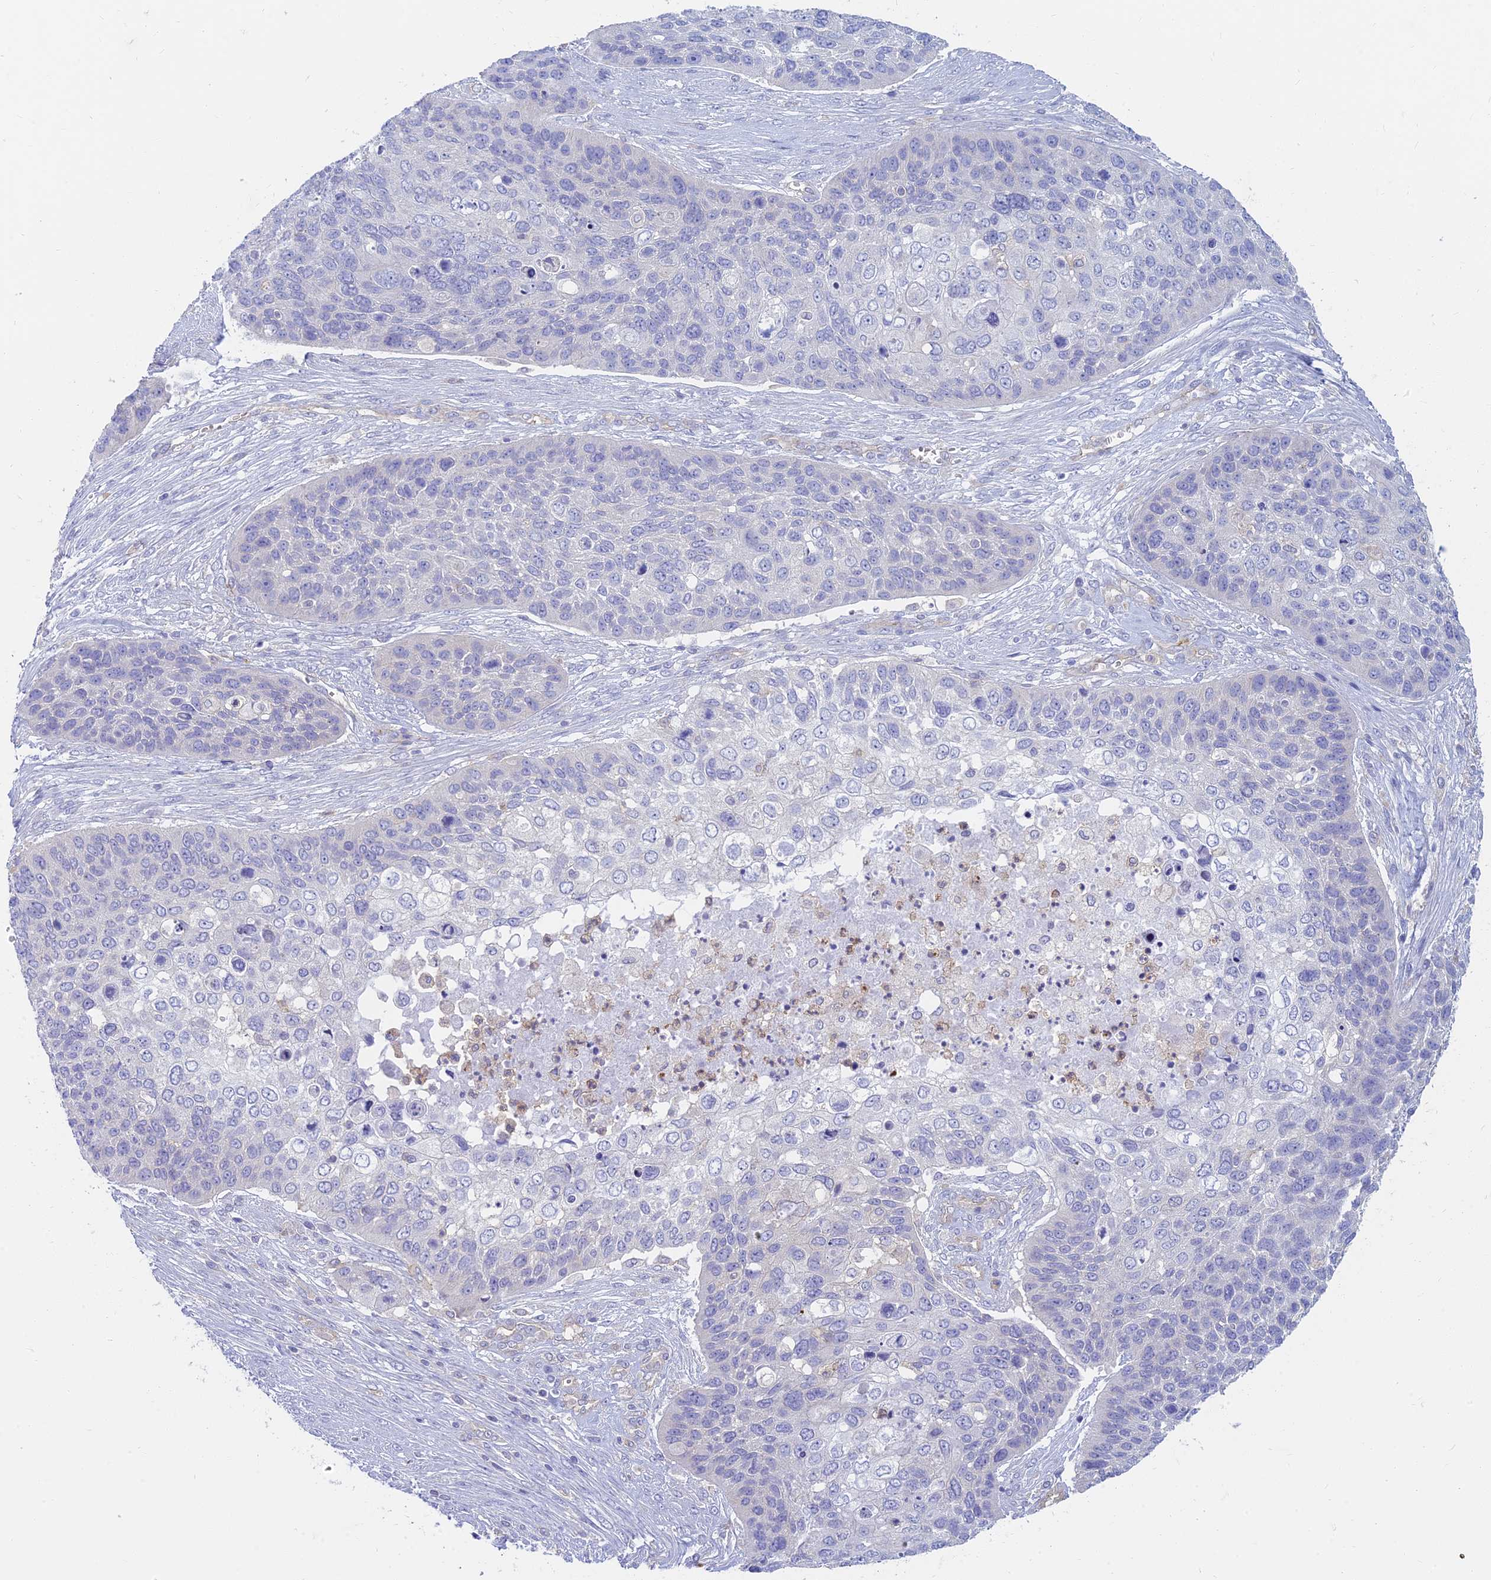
{"staining": {"intensity": "negative", "quantity": "none", "location": "none"}, "tissue": "skin cancer", "cell_type": "Tumor cells", "image_type": "cancer", "snomed": [{"axis": "morphology", "description": "Basal cell carcinoma"}, {"axis": "topography", "description": "Skin"}], "caption": "Immunohistochemical staining of human basal cell carcinoma (skin) exhibits no significant staining in tumor cells.", "gene": "STRN4", "patient": {"sex": "female", "age": 74}}